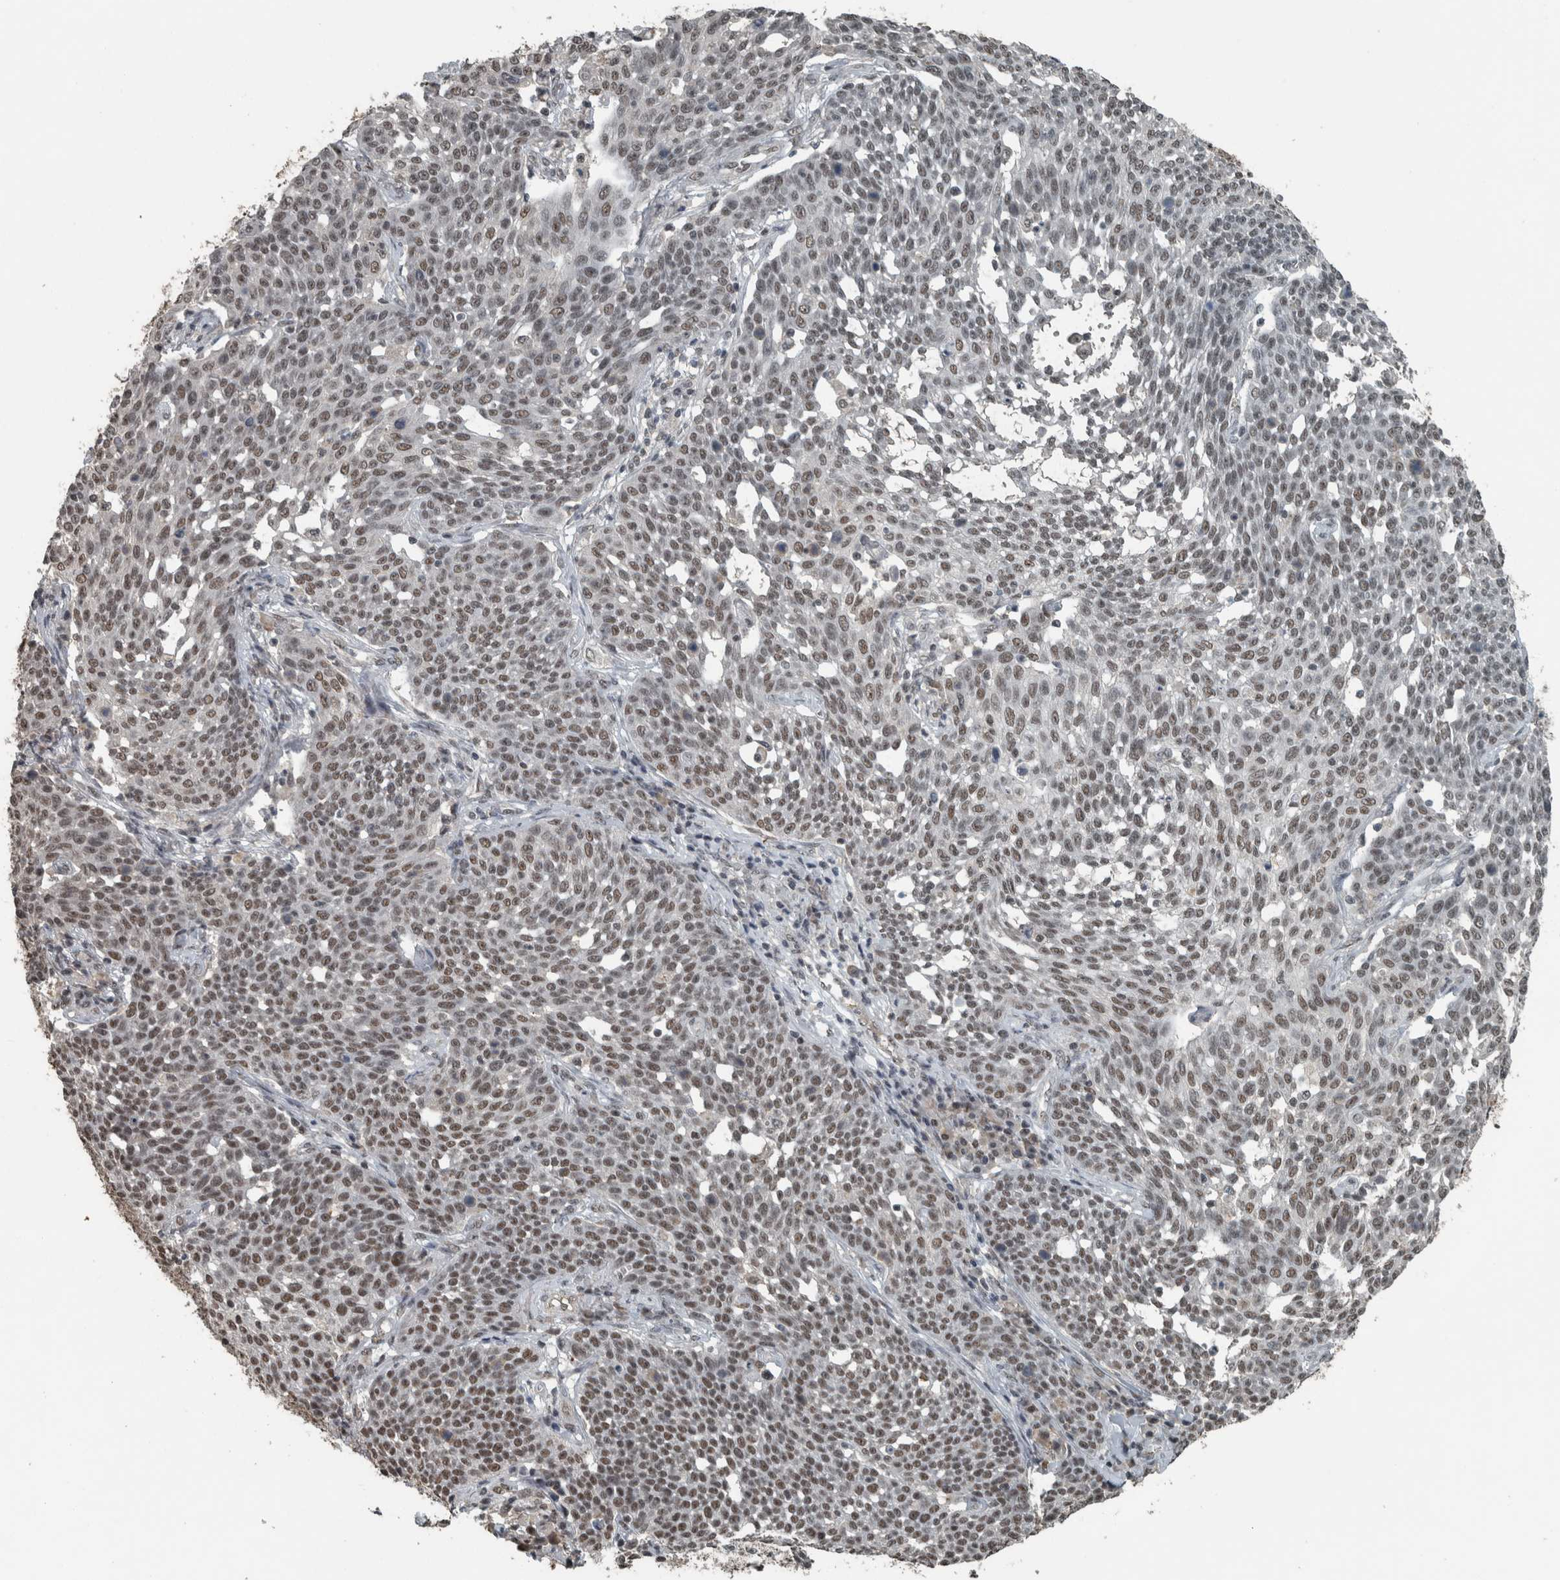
{"staining": {"intensity": "moderate", "quantity": ">75%", "location": "nuclear"}, "tissue": "cervical cancer", "cell_type": "Tumor cells", "image_type": "cancer", "snomed": [{"axis": "morphology", "description": "Squamous cell carcinoma, NOS"}, {"axis": "topography", "description": "Cervix"}], "caption": "Immunohistochemistry histopathology image of human squamous cell carcinoma (cervical) stained for a protein (brown), which demonstrates medium levels of moderate nuclear staining in about >75% of tumor cells.", "gene": "ZNF24", "patient": {"sex": "female", "age": 34}}